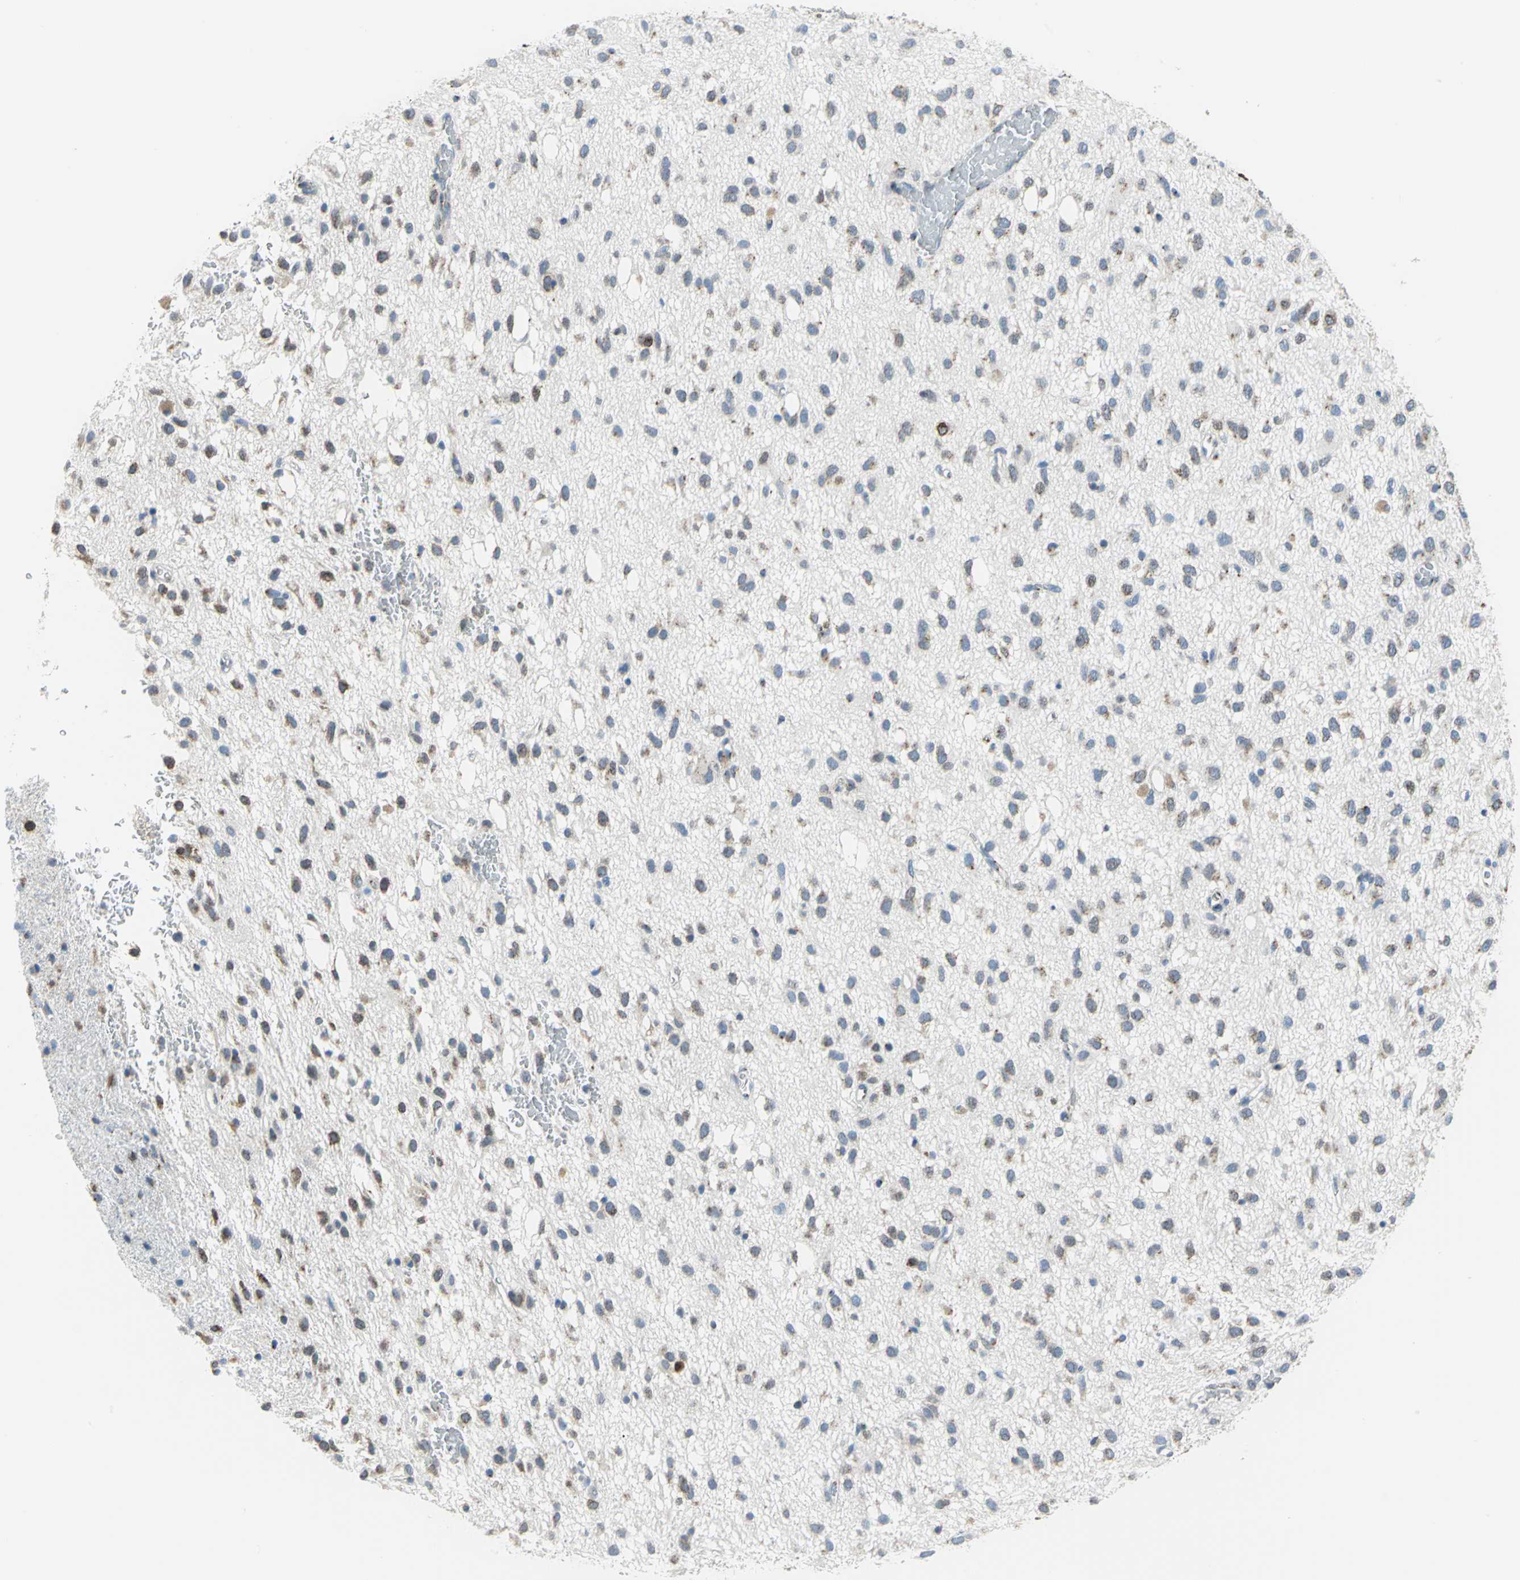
{"staining": {"intensity": "moderate", "quantity": "25%-75%", "location": "cytoplasmic/membranous"}, "tissue": "glioma", "cell_type": "Tumor cells", "image_type": "cancer", "snomed": [{"axis": "morphology", "description": "Glioma, malignant, Low grade"}, {"axis": "topography", "description": "Brain"}], "caption": "IHC photomicrograph of neoplastic tissue: malignant glioma (low-grade) stained using immunohistochemistry (IHC) exhibits medium levels of moderate protein expression localized specifically in the cytoplasmic/membranous of tumor cells, appearing as a cytoplasmic/membranous brown color.", "gene": "GPR3", "patient": {"sex": "male", "age": 77}}